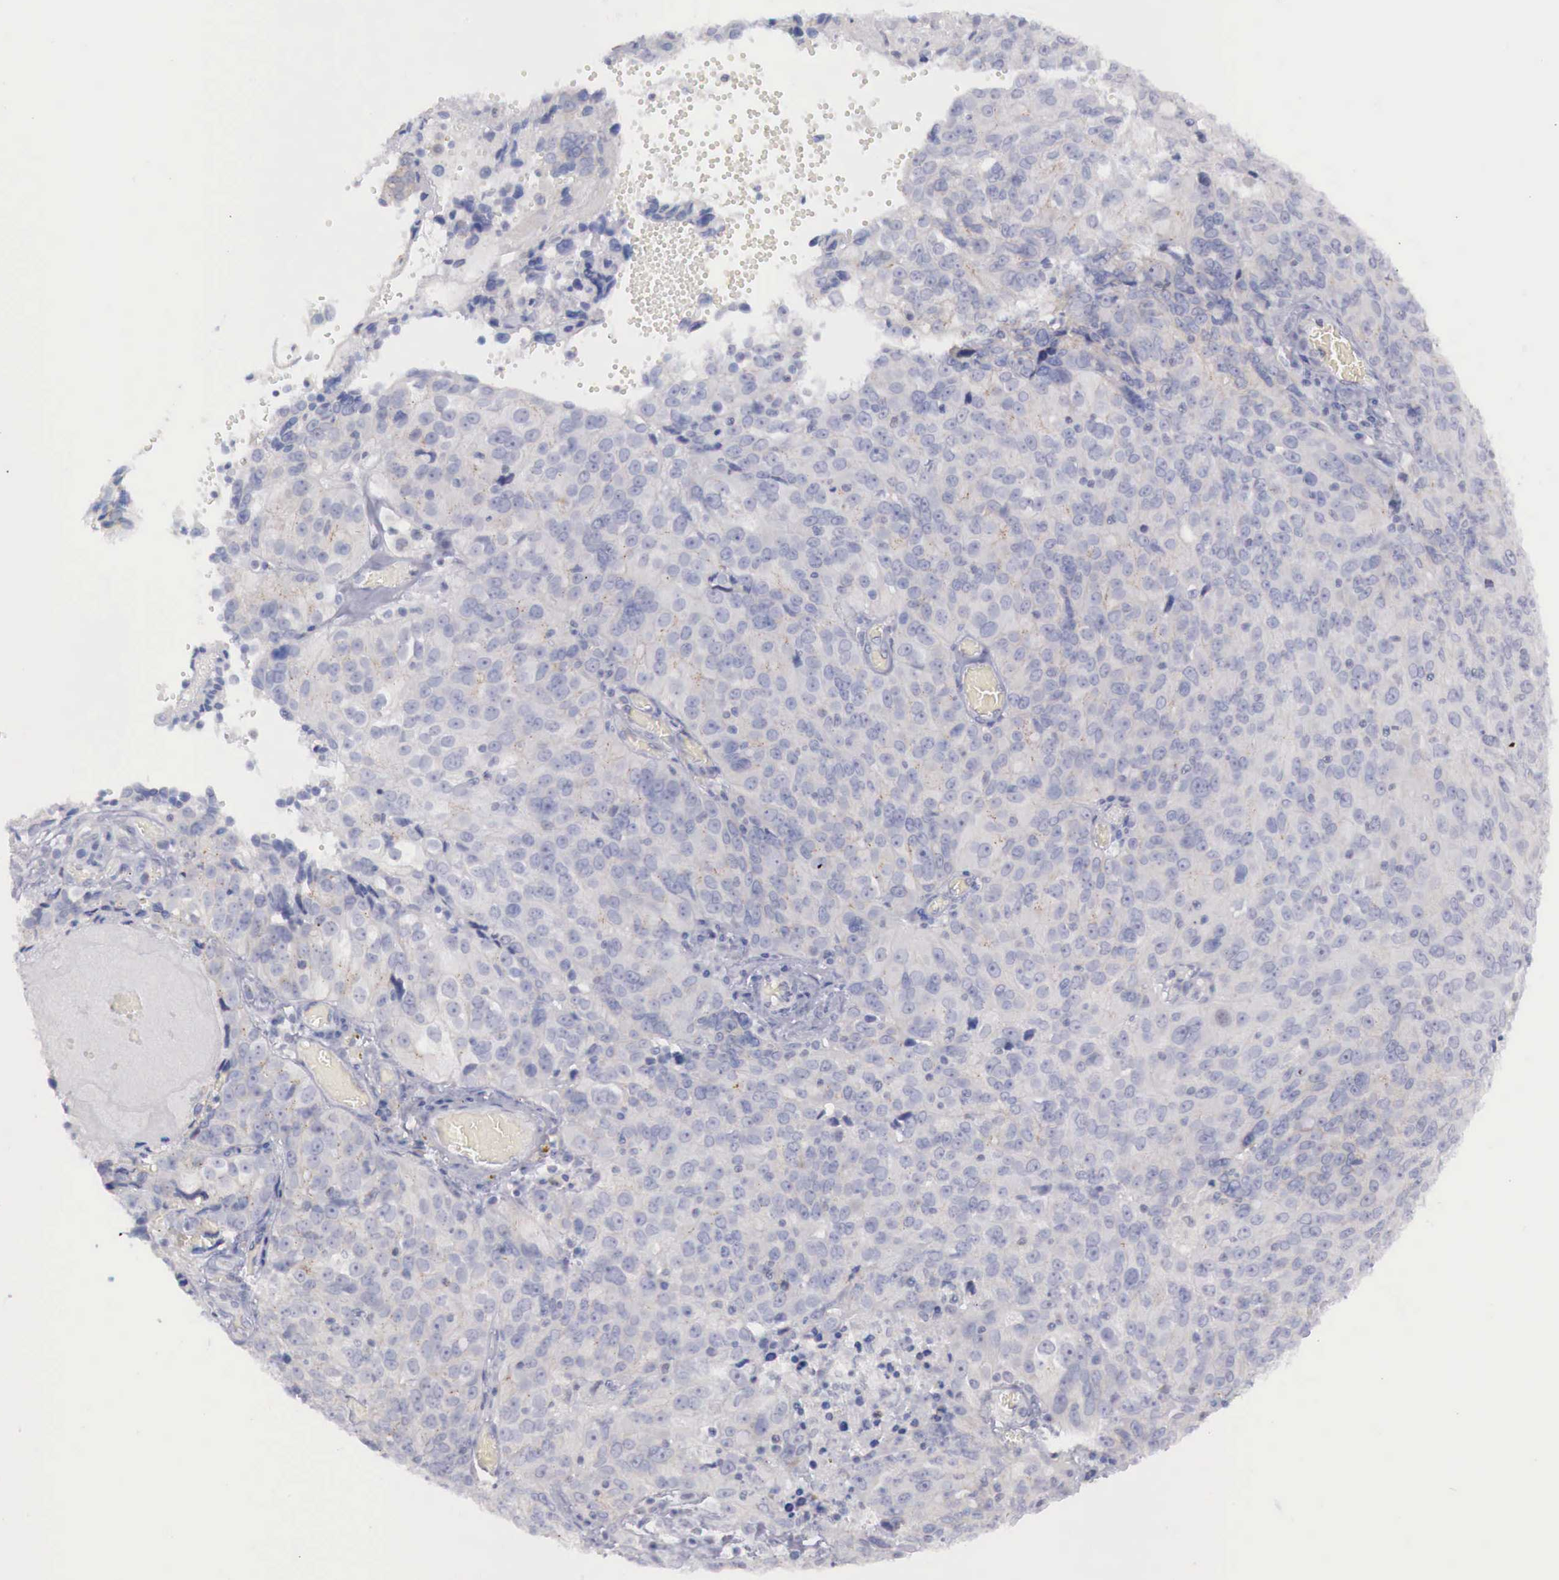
{"staining": {"intensity": "negative", "quantity": "none", "location": "none"}, "tissue": "ovarian cancer", "cell_type": "Tumor cells", "image_type": "cancer", "snomed": [{"axis": "morphology", "description": "Carcinoma, endometroid"}, {"axis": "topography", "description": "Ovary"}], "caption": "DAB immunohistochemical staining of human ovarian cancer (endometroid carcinoma) shows no significant staining in tumor cells. (DAB immunohistochemistry (IHC) visualized using brightfield microscopy, high magnification).", "gene": "TRIM13", "patient": {"sex": "female", "age": 75}}